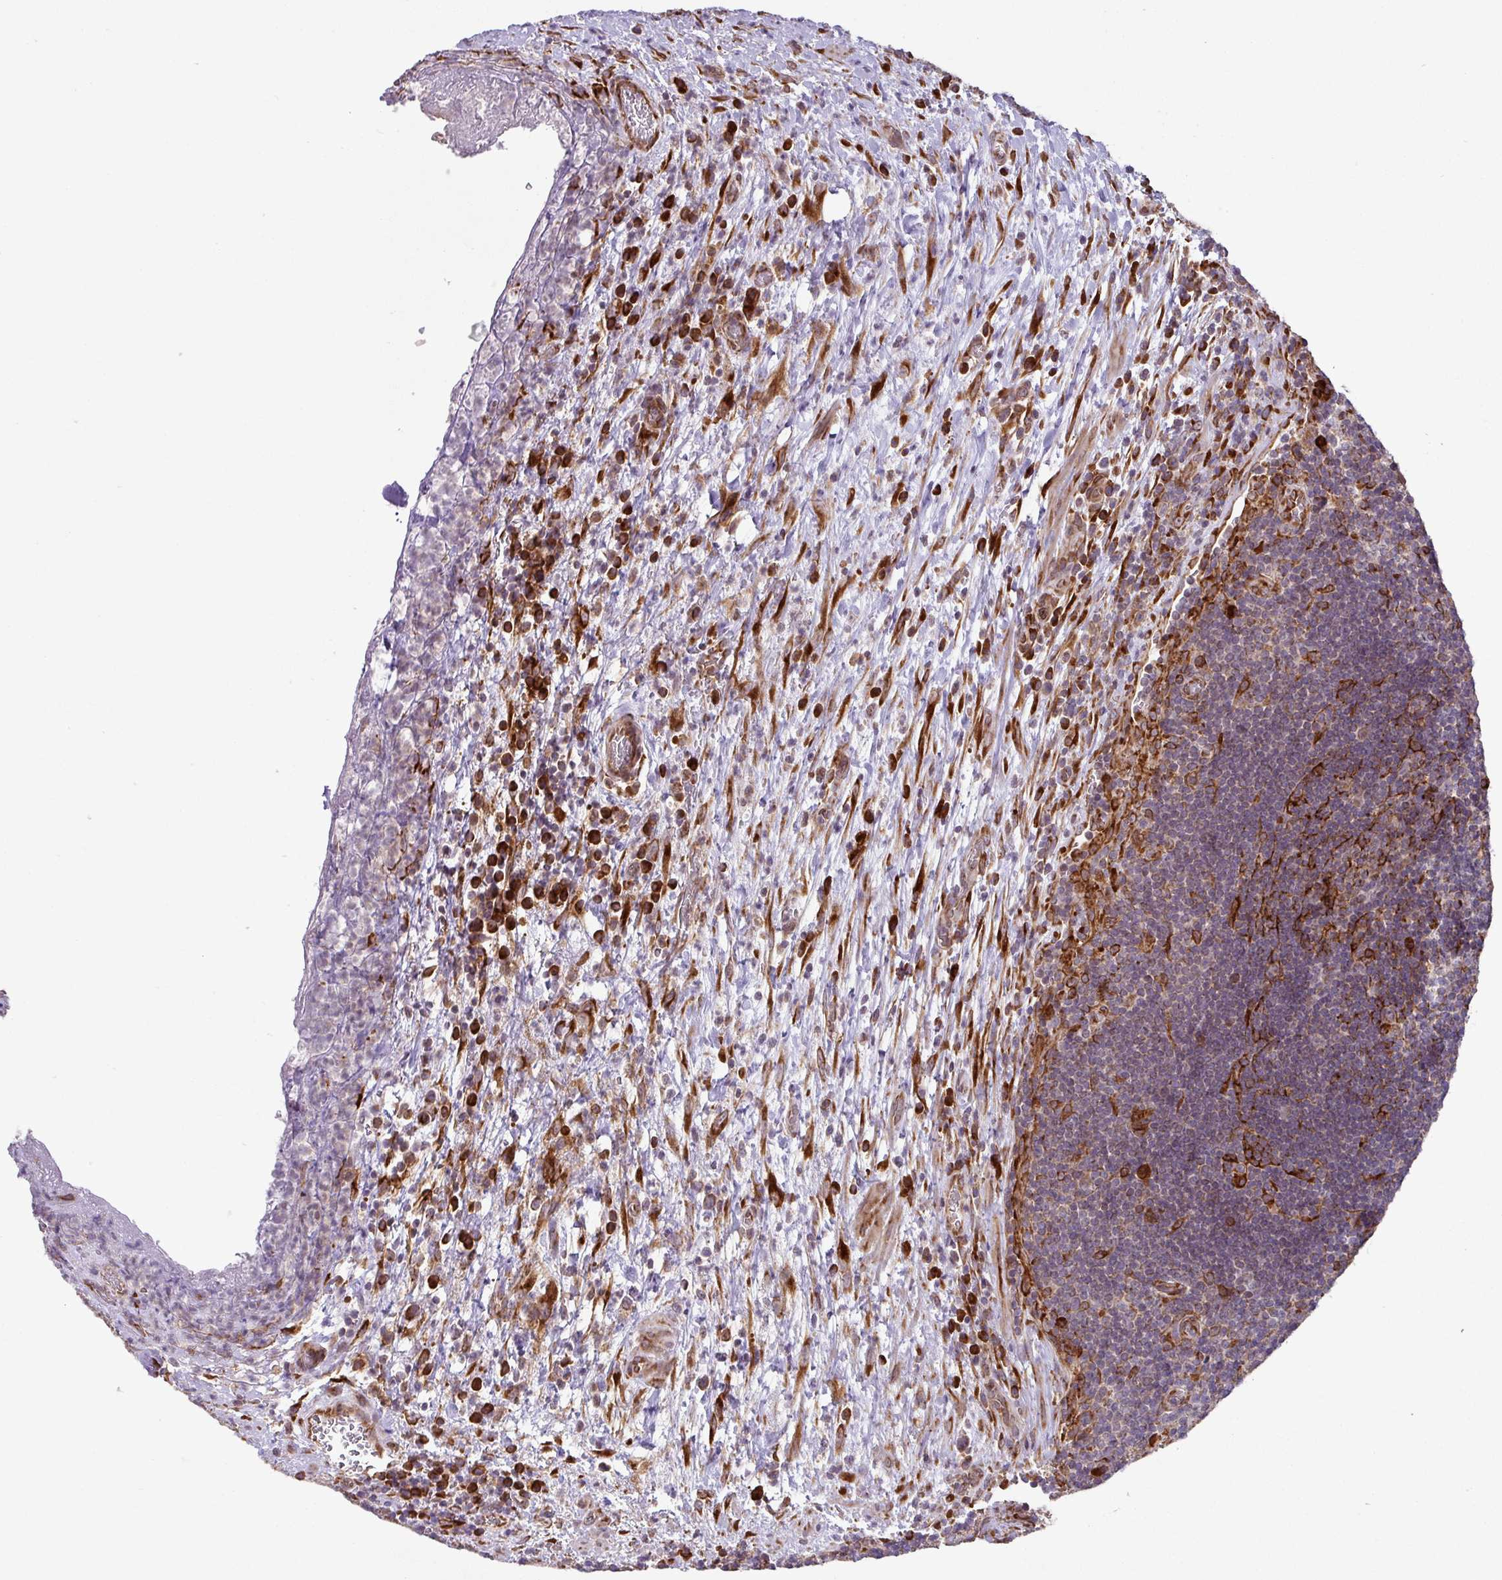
{"staining": {"intensity": "strong", "quantity": "<25%", "location": "cytoplasmic/membranous"}, "tissue": "lymph node", "cell_type": "Germinal center cells", "image_type": "normal", "snomed": [{"axis": "morphology", "description": "Normal tissue, NOS"}, {"axis": "topography", "description": "Lymph node"}], "caption": "High-power microscopy captured an immunohistochemistry micrograph of normal lymph node, revealing strong cytoplasmic/membranous positivity in approximately <25% of germinal center cells.", "gene": "SLC39A7", "patient": {"sex": "male", "age": 50}}